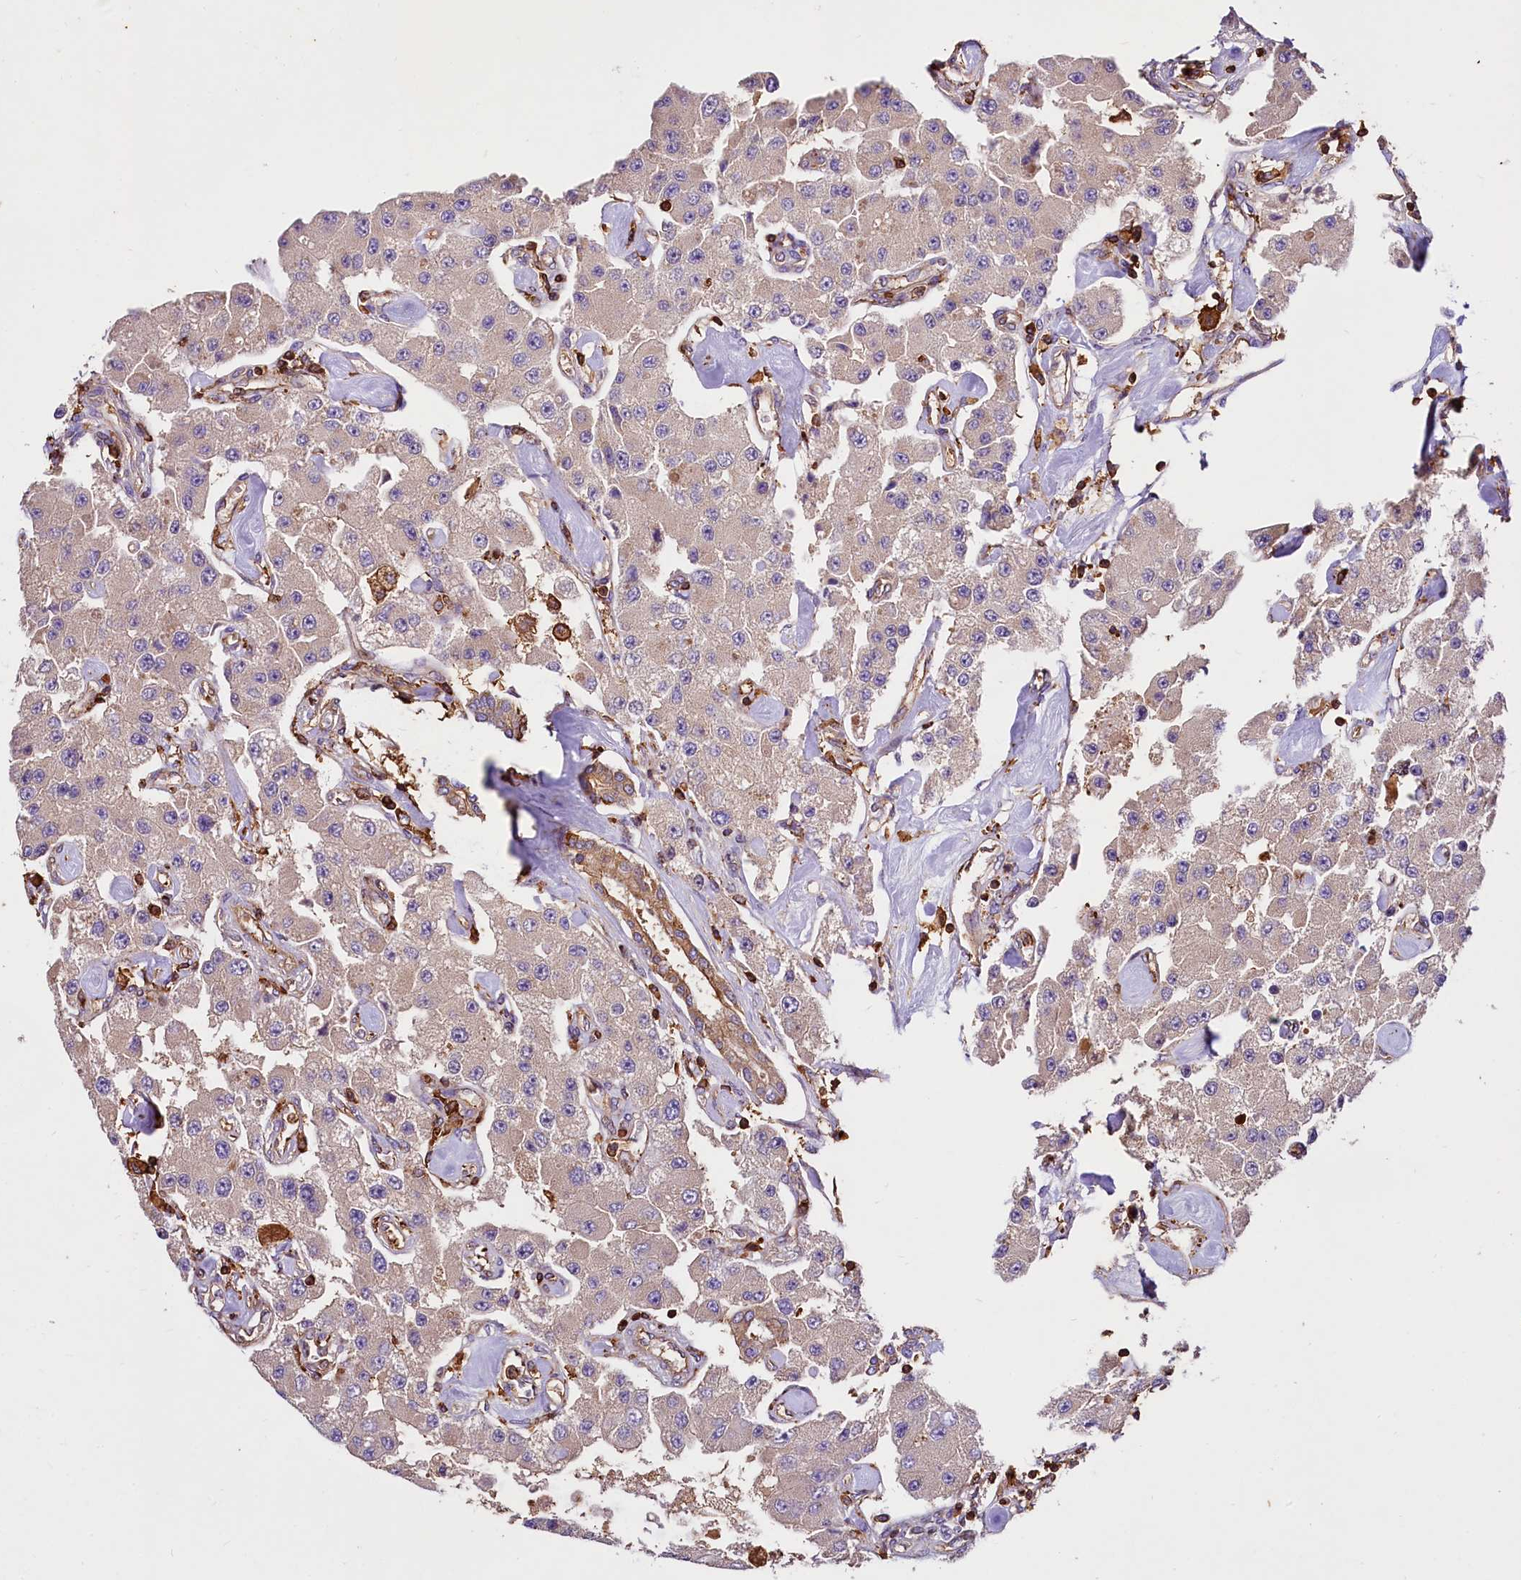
{"staining": {"intensity": "negative", "quantity": "none", "location": "none"}, "tissue": "carcinoid", "cell_type": "Tumor cells", "image_type": "cancer", "snomed": [{"axis": "morphology", "description": "Carcinoid, malignant, NOS"}, {"axis": "topography", "description": "Pancreas"}], "caption": "Immunohistochemistry photomicrograph of human carcinoid stained for a protein (brown), which exhibits no positivity in tumor cells.", "gene": "RARS2", "patient": {"sex": "male", "age": 41}}